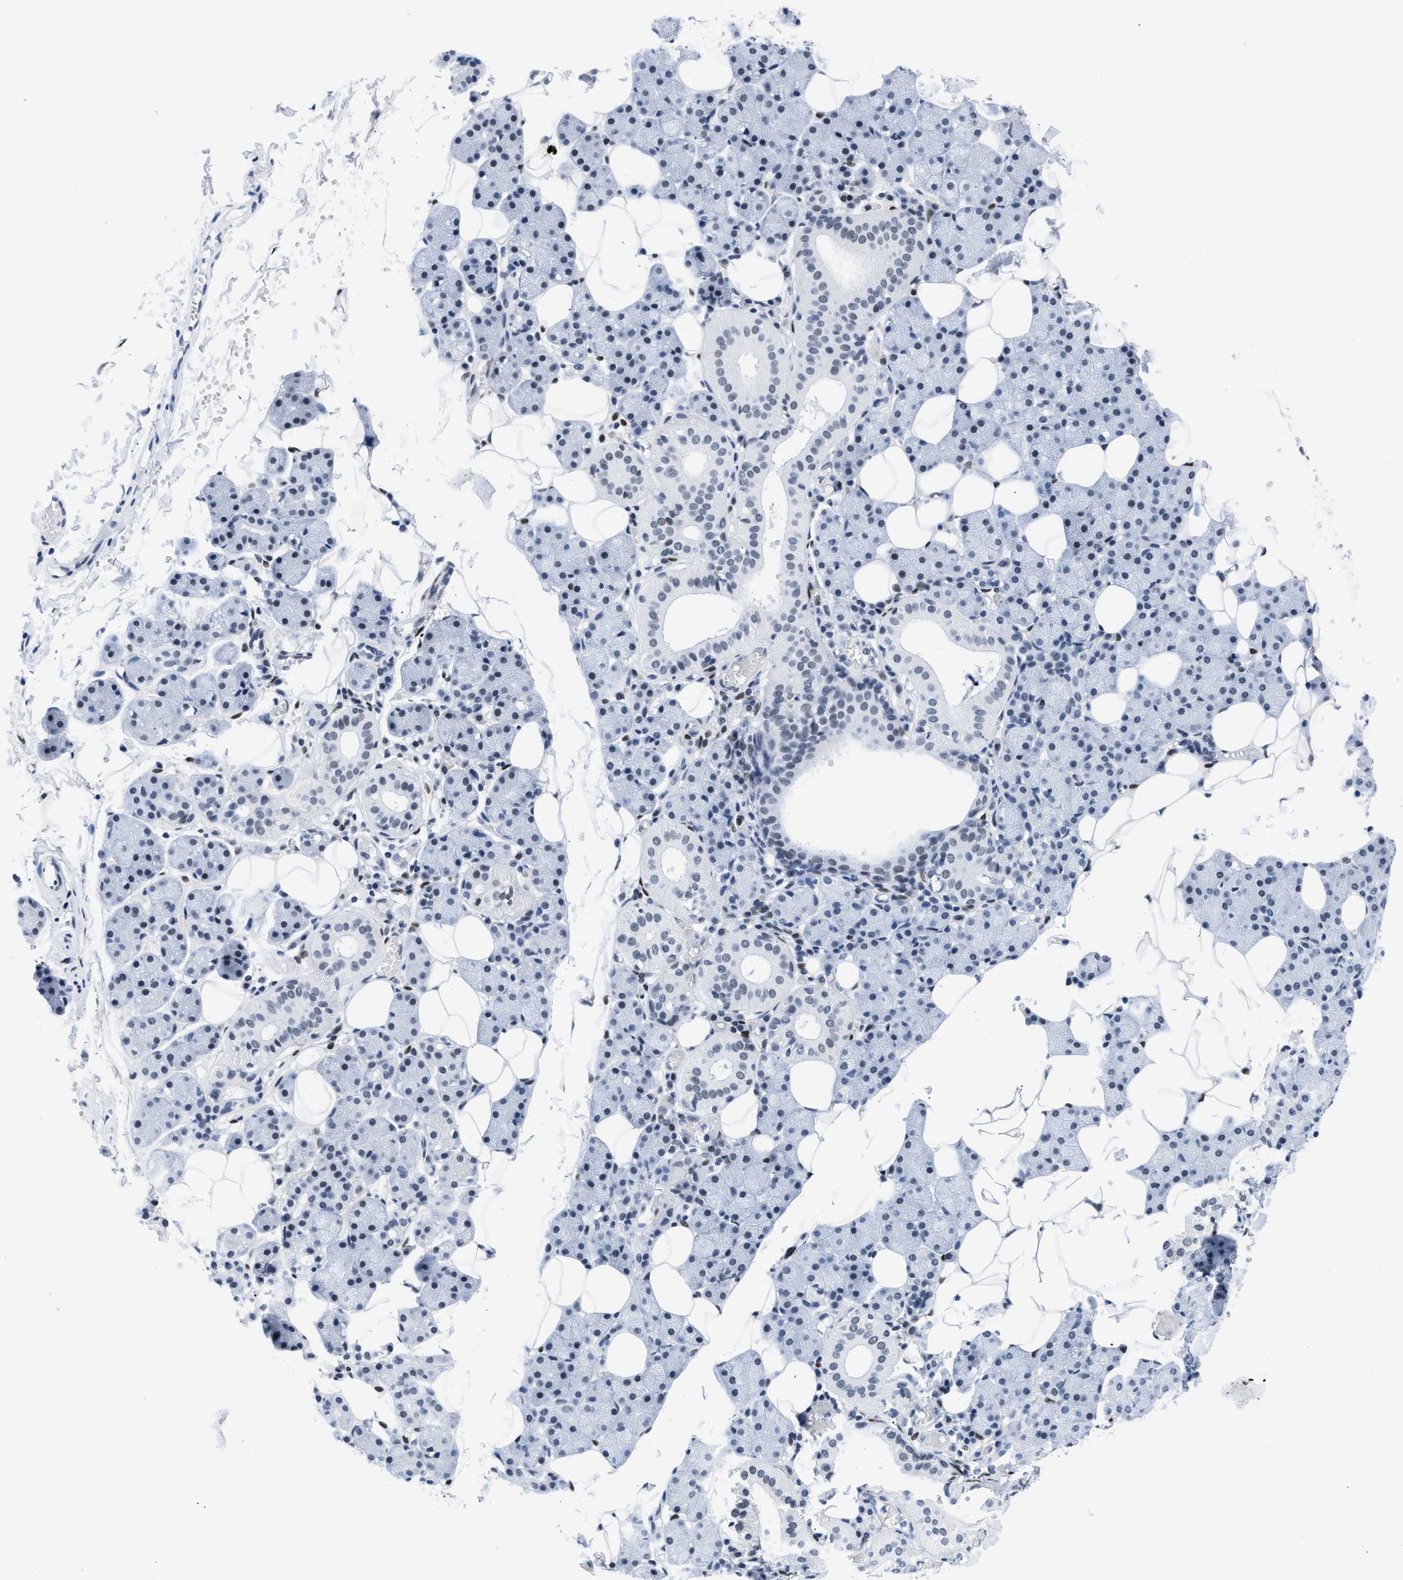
{"staining": {"intensity": "negative", "quantity": "none", "location": "none"}, "tissue": "salivary gland", "cell_type": "Glandular cells", "image_type": "normal", "snomed": [{"axis": "morphology", "description": "Normal tissue, NOS"}, {"axis": "topography", "description": "Salivary gland"}], "caption": "DAB immunohistochemical staining of normal human salivary gland reveals no significant staining in glandular cells. The staining is performed using DAB (3,3'-diaminobenzidine) brown chromogen with nuclei counter-stained in using hematoxylin.", "gene": "CTBP1", "patient": {"sex": "female", "age": 33}}